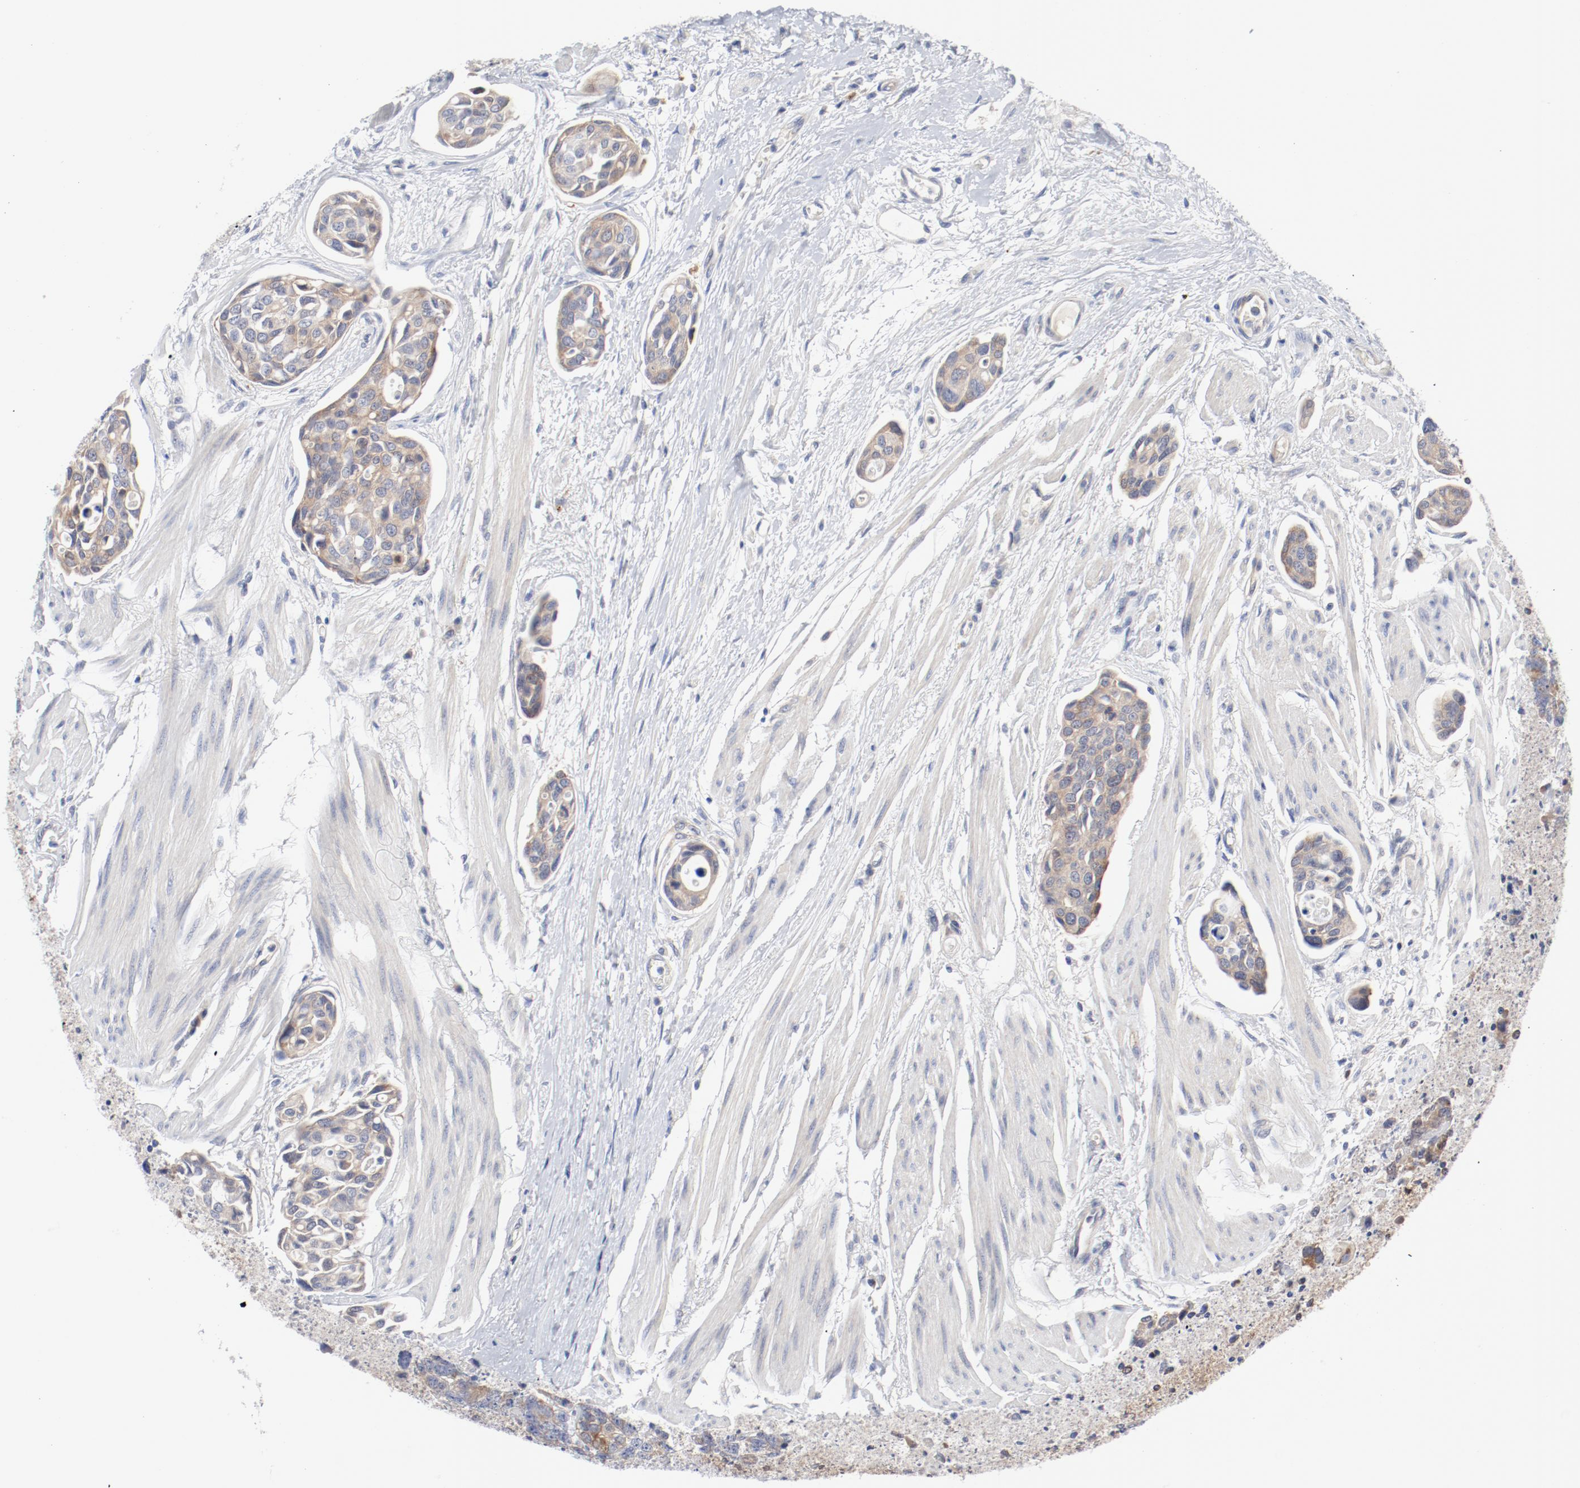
{"staining": {"intensity": "weak", "quantity": ">75%", "location": "cytoplasmic/membranous"}, "tissue": "urothelial cancer", "cell_type": "Tumor cells", "image_type": "cancer", "snomed": [{"axis": "morphology", "description": "Urothelial carcinoma, High grade"}, {"axis": "topography", "description": "Urinary bladder"}], "caption": "High-power microscopy captured an immunohistochemistry (IHC) photomicrograph of urothelial cancer, revealing weak cytoplasmic/membranous expression in approximately >75% of tumor cells. (Brightfield microscopy of DAB IHC at high magnification).", "gene": "BAD", "patient": {"sex": "male", "age": 78}}